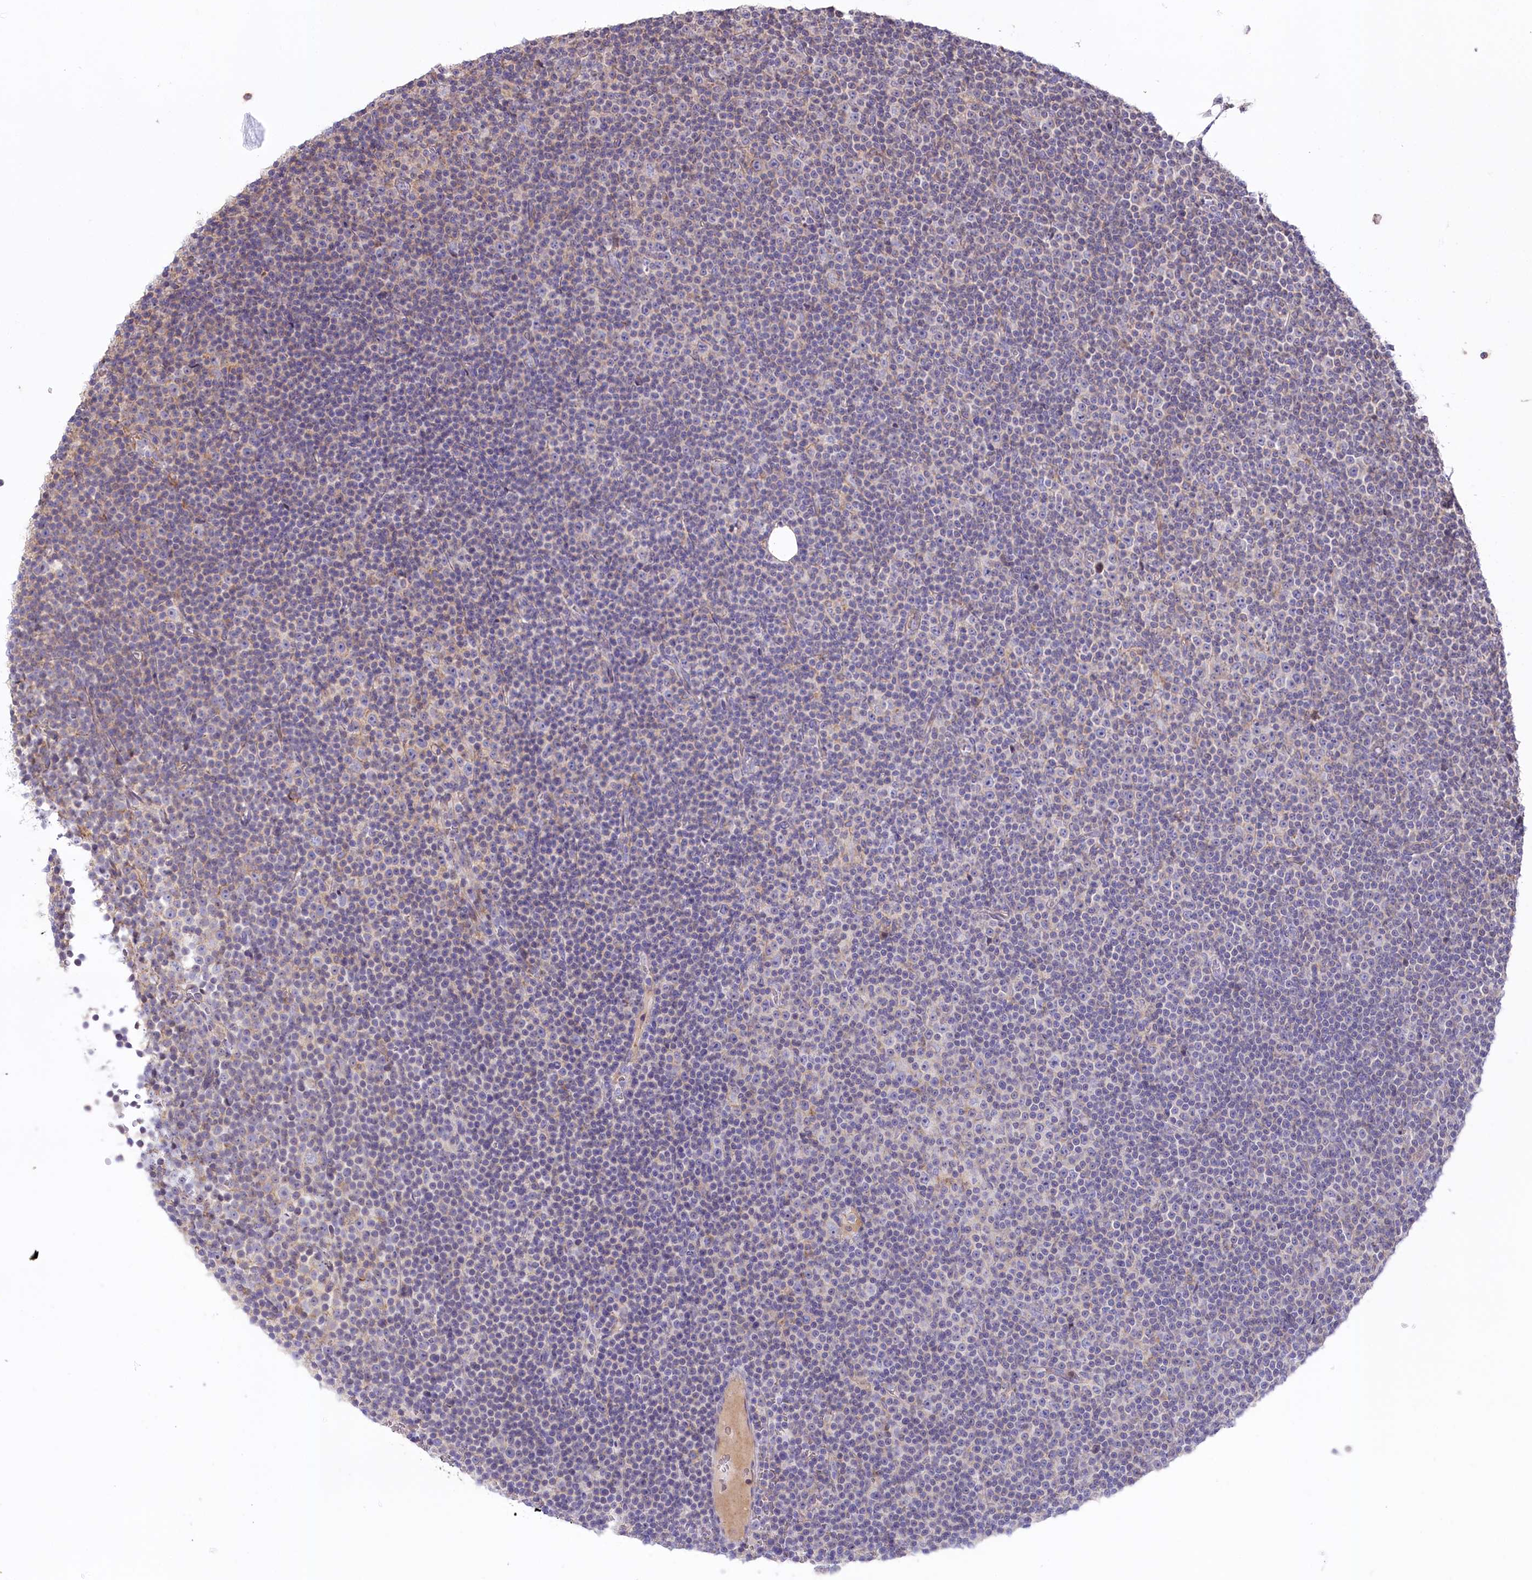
{"staining": {"intensity": "negative", "quantity": "none", "location": "none"}, "tissue": "lymphoma", "cell_type": "Tumor cells", "image_type": "cancer", "snomed": [{"axis": "morphology", "description": "Malignant lymphoma, non-Hodgkin's type, Low grade"}, {"axis": "topography", "description": "Lymph node"}], "caption": "Tumor cells are negative for protein expression in human lymphoma.", "gene": "SLC6A11", "patient": {"sex": "female", "age": 67}}